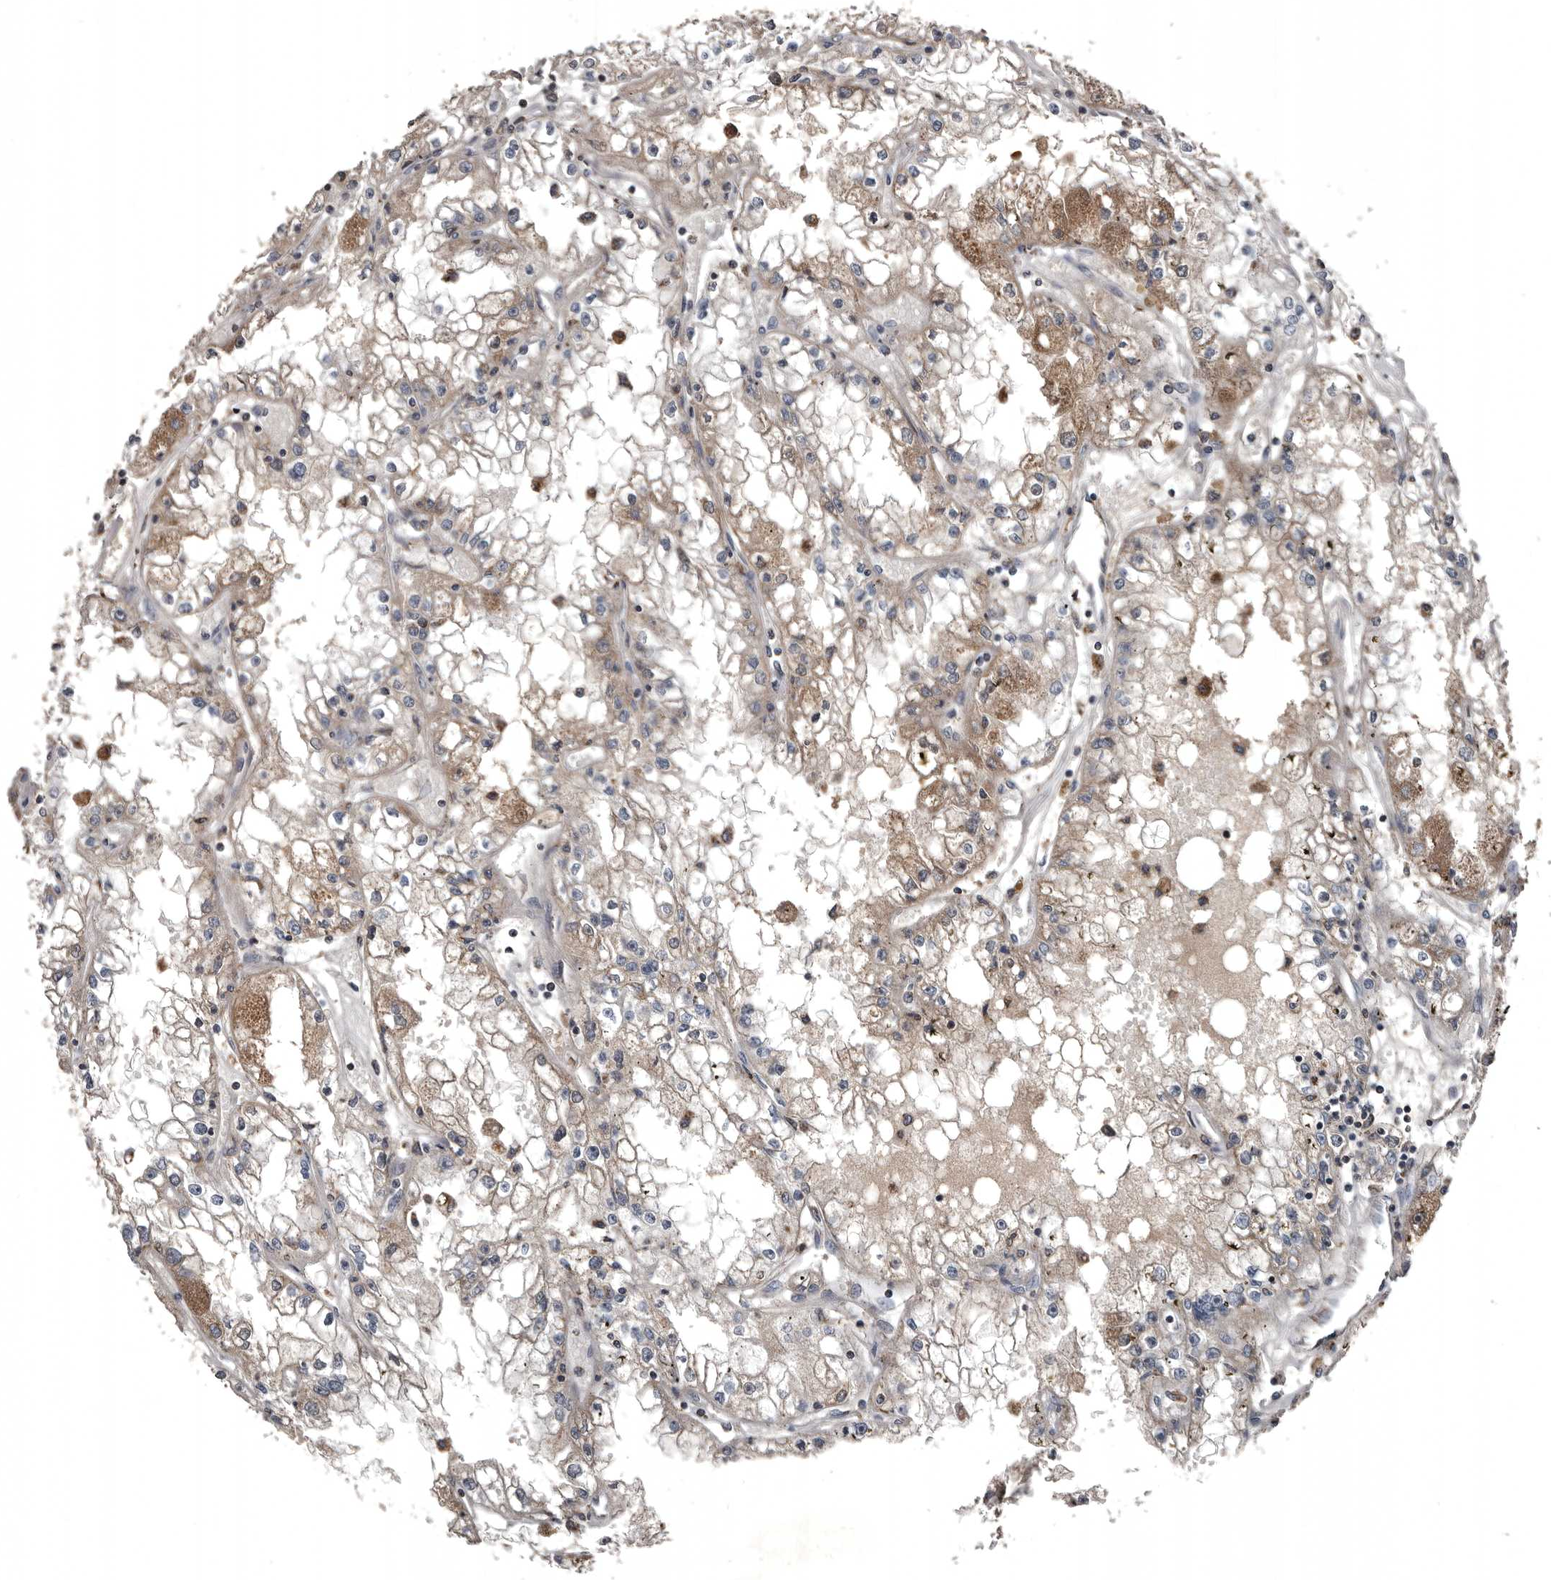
{"staining": {"intensity": "moderate", "quantity": ">75%", "location": "cytoplasmic/membranous"}, "tissue": "renal cancer", "cell_type": "Tumor cells", "image_type": "cancer", "snomed": [{"axis": "morphology", "description": "Adenocarcinoma, NOS"}, {"axis": "topography", "description": "Kidney"}], "caption": "Protein staining by immunohistochemistry (IHC) reveals moderate cytoplasmic/membranous staining in about >75% of tumor cells in renal adenocarcinoma.", "gene": "GREB1", "patient": {"sex": "male", "age": 56}}